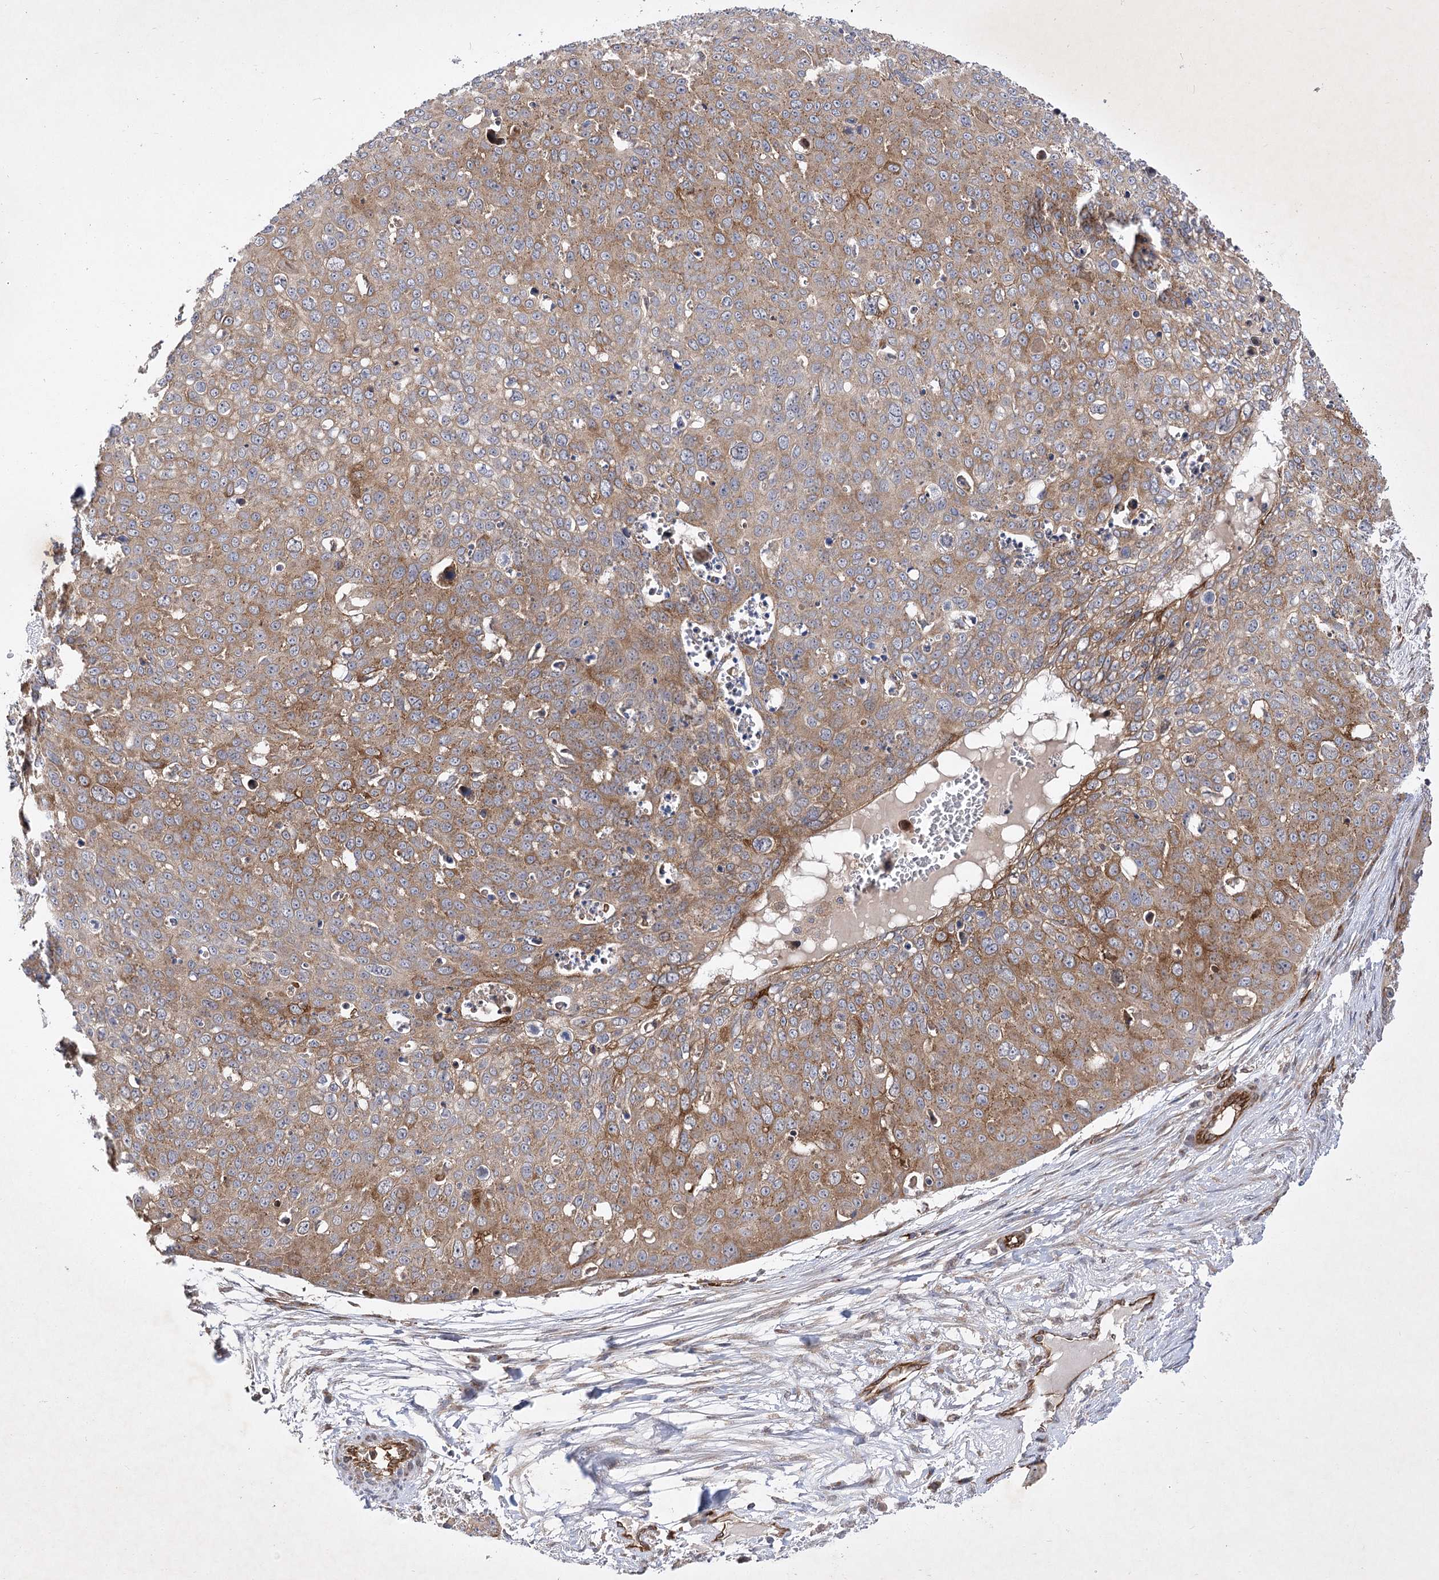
{"staining": {"intensity": "moderate", "quantity": ">75%", "location": "cytoplasmic/membranous"}, "tissue": "skin cancer", "cell_type": "Tumor cells", "image_type": "cancer", "snomed": [{"axis": "morphology", "description": "Squamous cell carcinoma, NOS"}, {"axis": "topography", "description": "Skin"}], "caption": "A medium amount of moderate cytoplasmic/membranous positivity is identified in about >75% of tumor cells in skin squamous cell carcinoma tissue.", "gene": "ARHGAP31", "patient": {"sex": "male", "age": 71}}